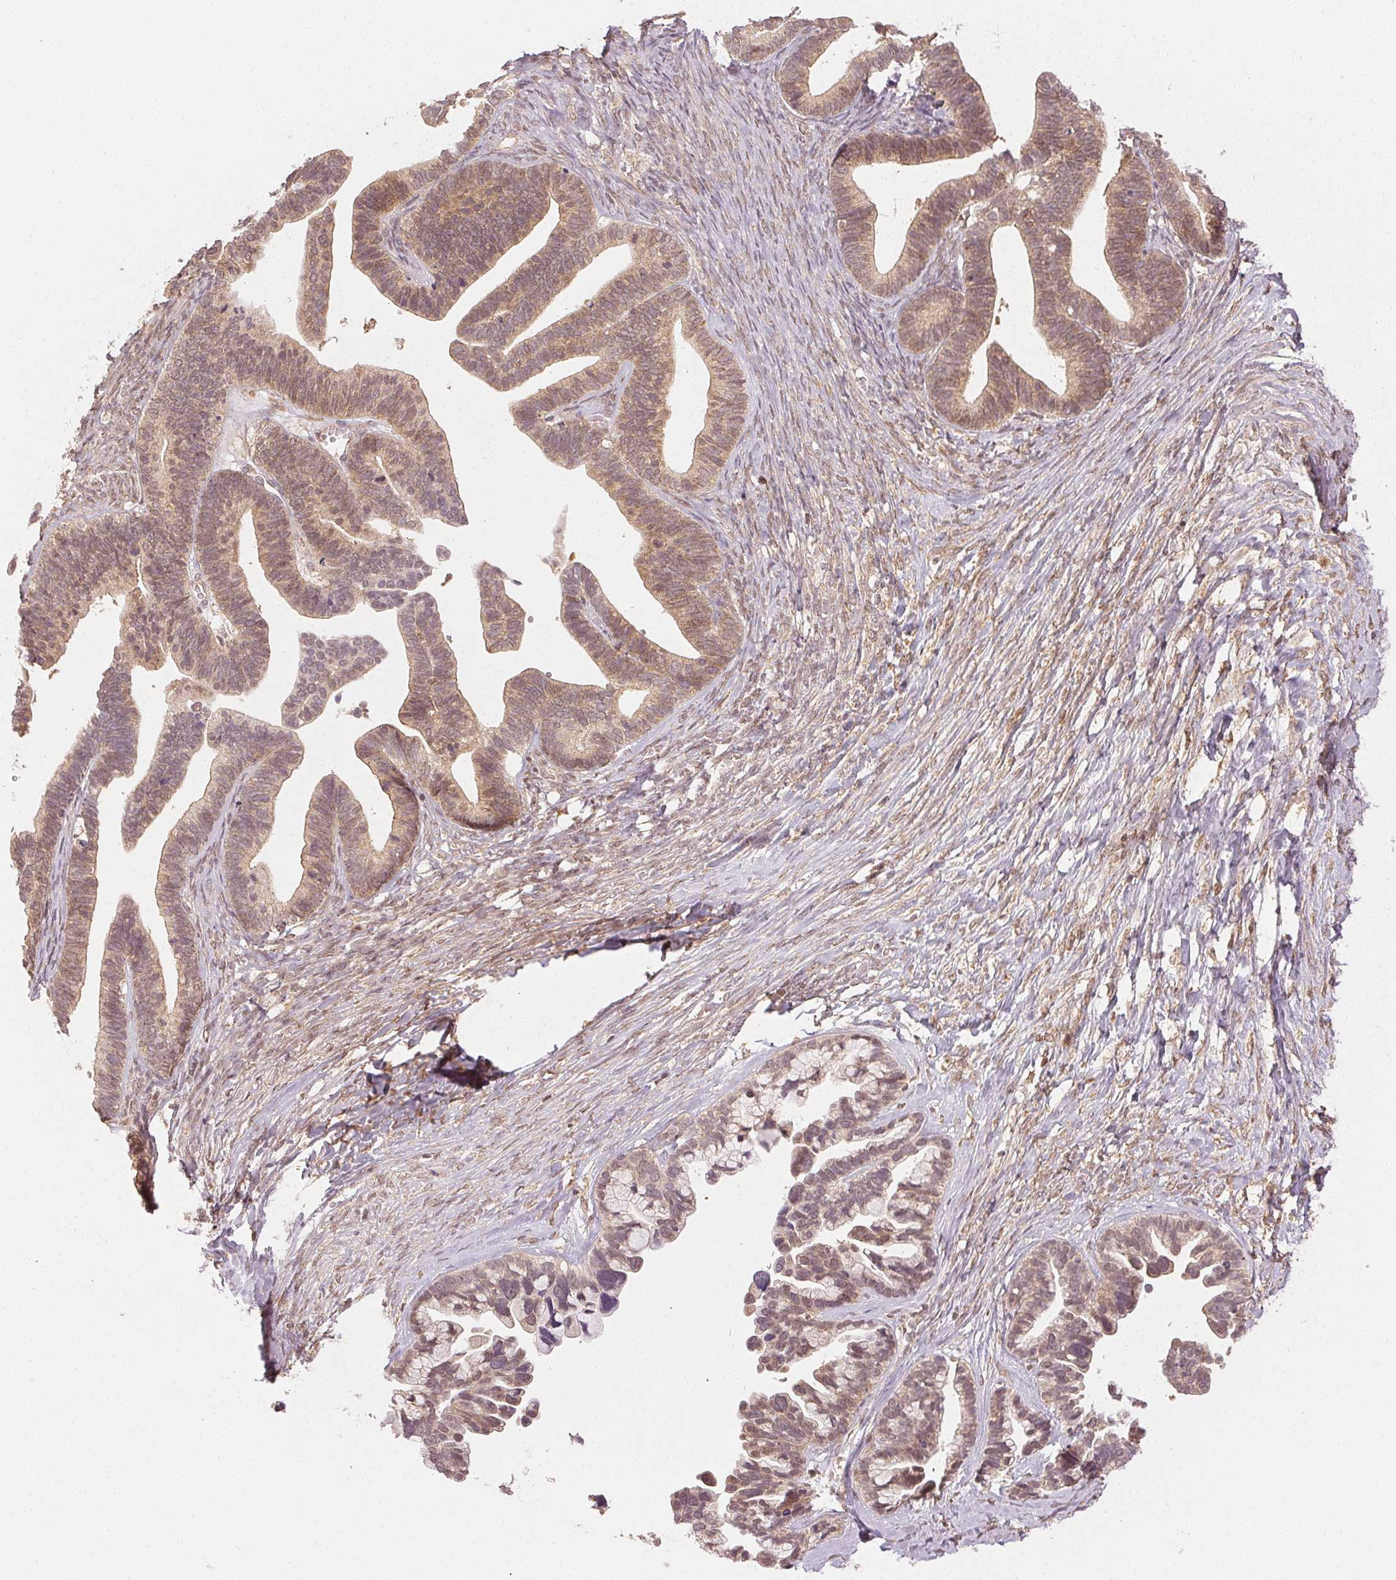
{"staining": {"intensity": "weak", "quantity": ">75%", "location": "cytoplasmic/membranous,nuclear"}, "tissue": "ovarian cancer", "cell_type": "Tumor cells", "image_type": "cancer", "snomed": [{"axis": "morphology", "description": "Cystadenocarcinoma, serous, NOS"}, {"axis": "topography", "description": "Ovary"}], "caption": "The photomicrograph shows immunohistochemical staining of ovarian serous cystadenocarcinoma. There is weak cytoplasmic/membranous and nuclear positivity is present in approximately >75% of tumor cells.", "gene": "MAPK14", "patient": {"sex": "female", "age": 56}}